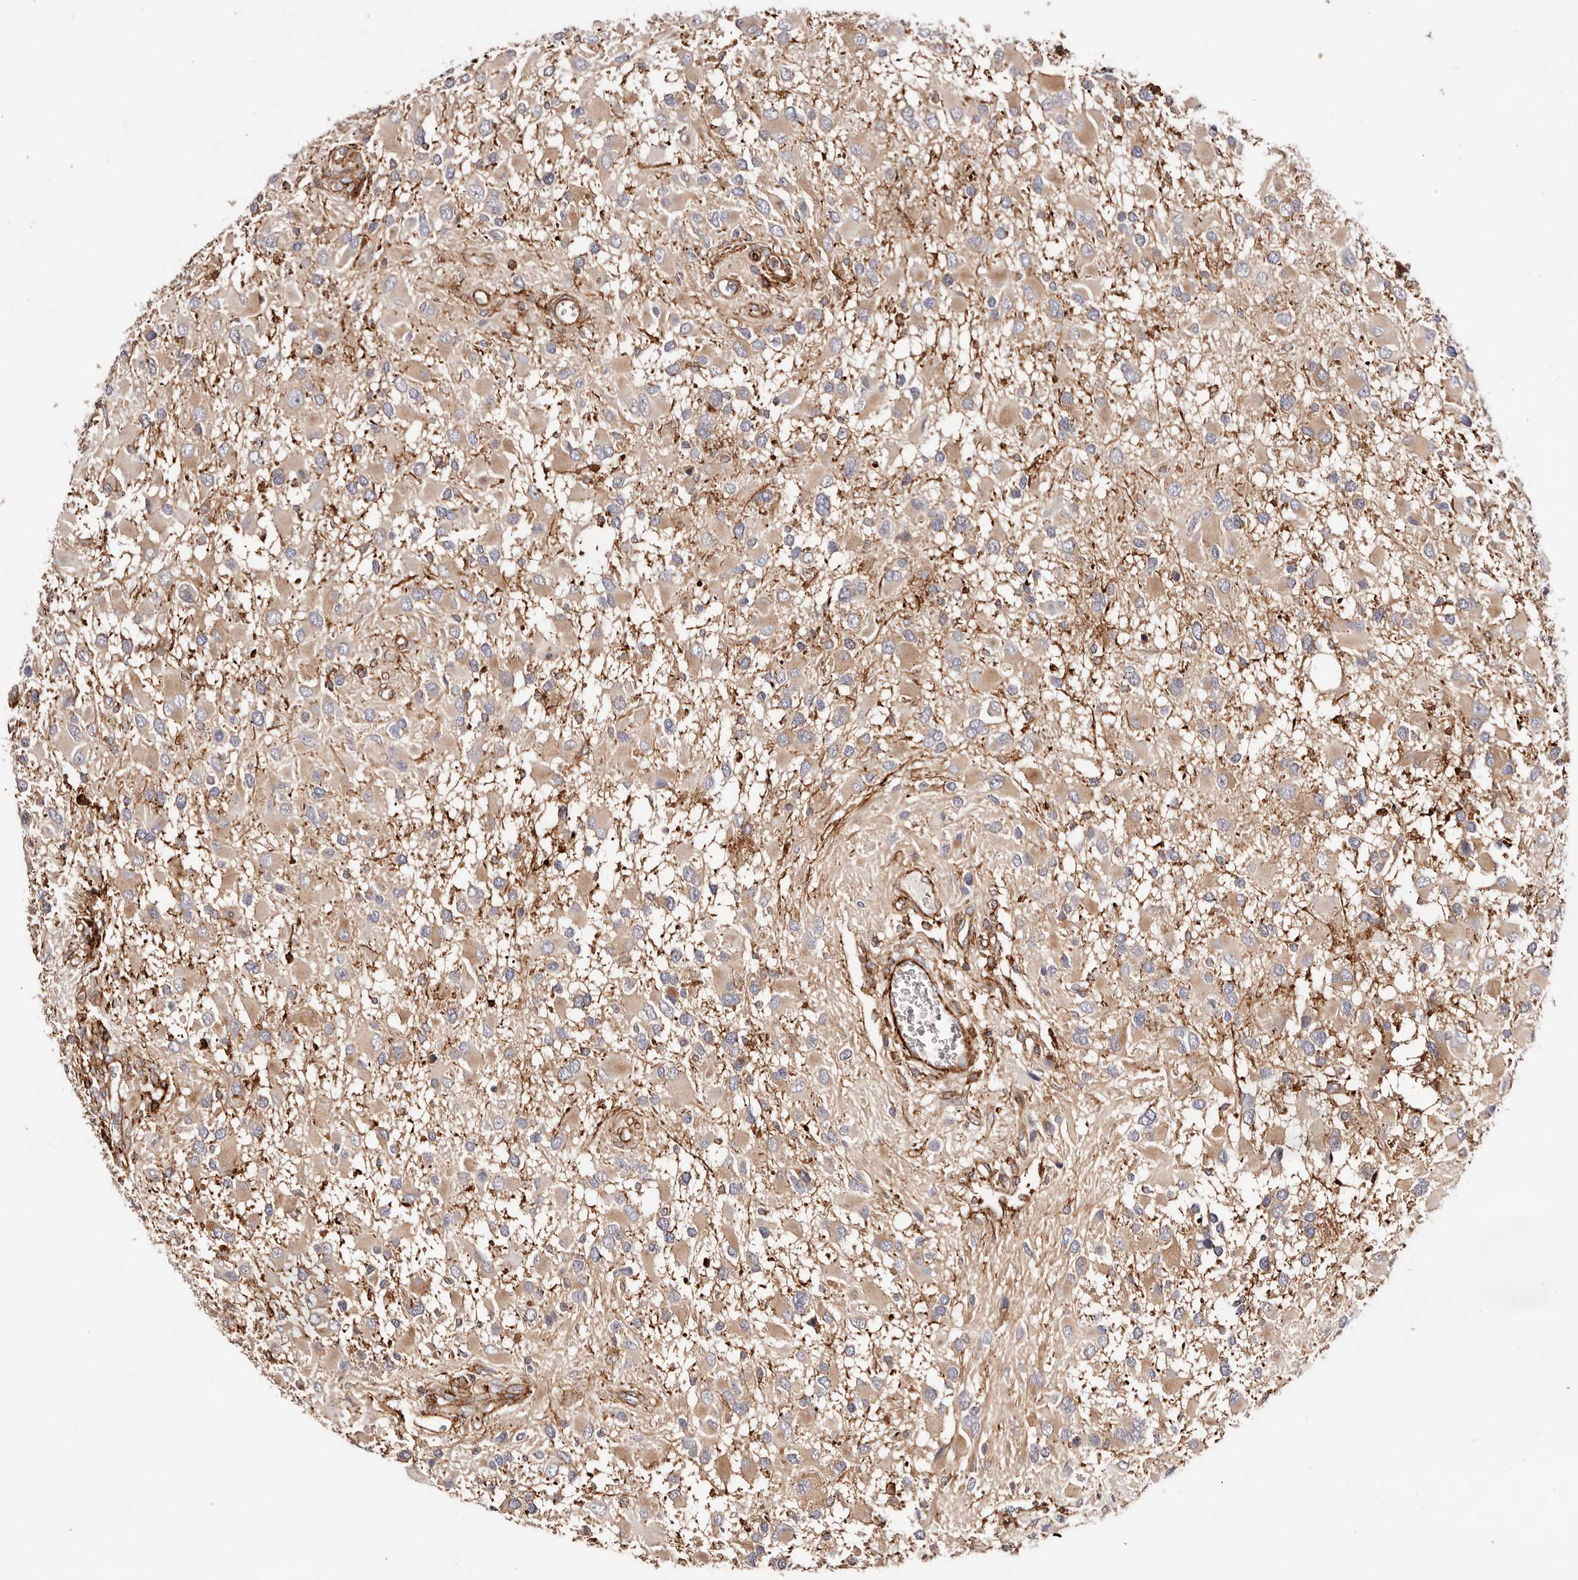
{"staining": {"intensity": "moderate", "quantity": ">75%", "location": "cytoplasmic/membranous"}, "tissue": "glioma", "cell_type": "Tumor cells", "image_type": "cancer", "snomed": [{"axis": "morphology", "description": "Glioma, malignant, High grade"}, {"axis": "topography", "description": "Brain"}], "caption": "Glioma stained for a protein (brown) displays moderate cytoplasmic/membranous positive staining in approximately >75% of tumor cells.", "gene": "PTPN22", "patient": {"sex": "male", "age": 53}}